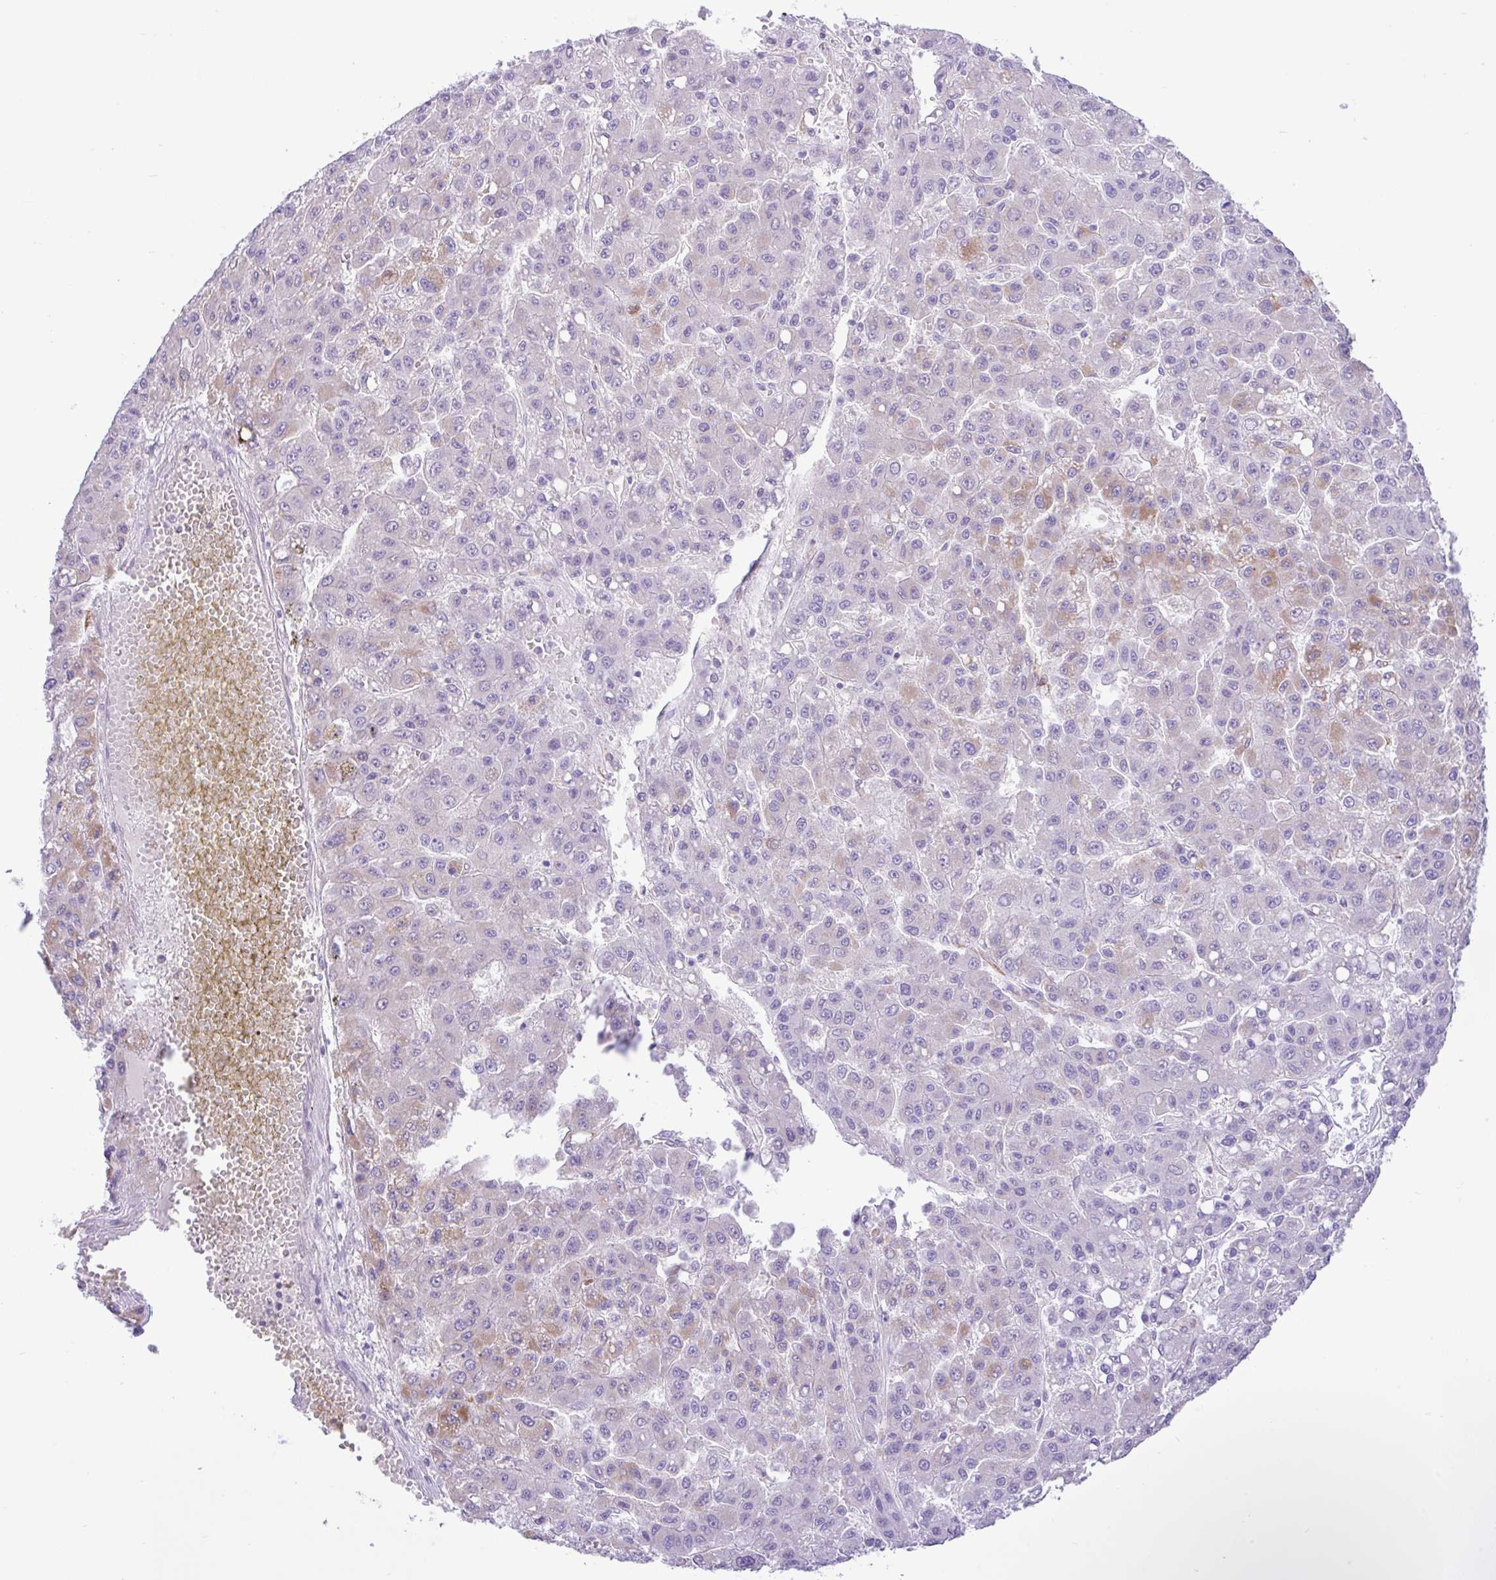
{"staining": {"intensity": "moderate", "quantity": "<25%", "location": "cytoplasmic/membranous"}, "tissue": "liver cancer", "cell_type": "Tumor cells", "image_type": "cancer", "snomed": [{"axis": "morphology", "description": "Carcinoma, Hepatocellular, NOS"}, {"axis": "topography", "description": "Liver"}], "caption": "Protein analysis of liver cancer tissue exhibits moderate cytoplasmic/membranous expression in about <25% of tumor cells.", "gene": "ZNF101", "patient": {"sex": "male", "age": 70}}